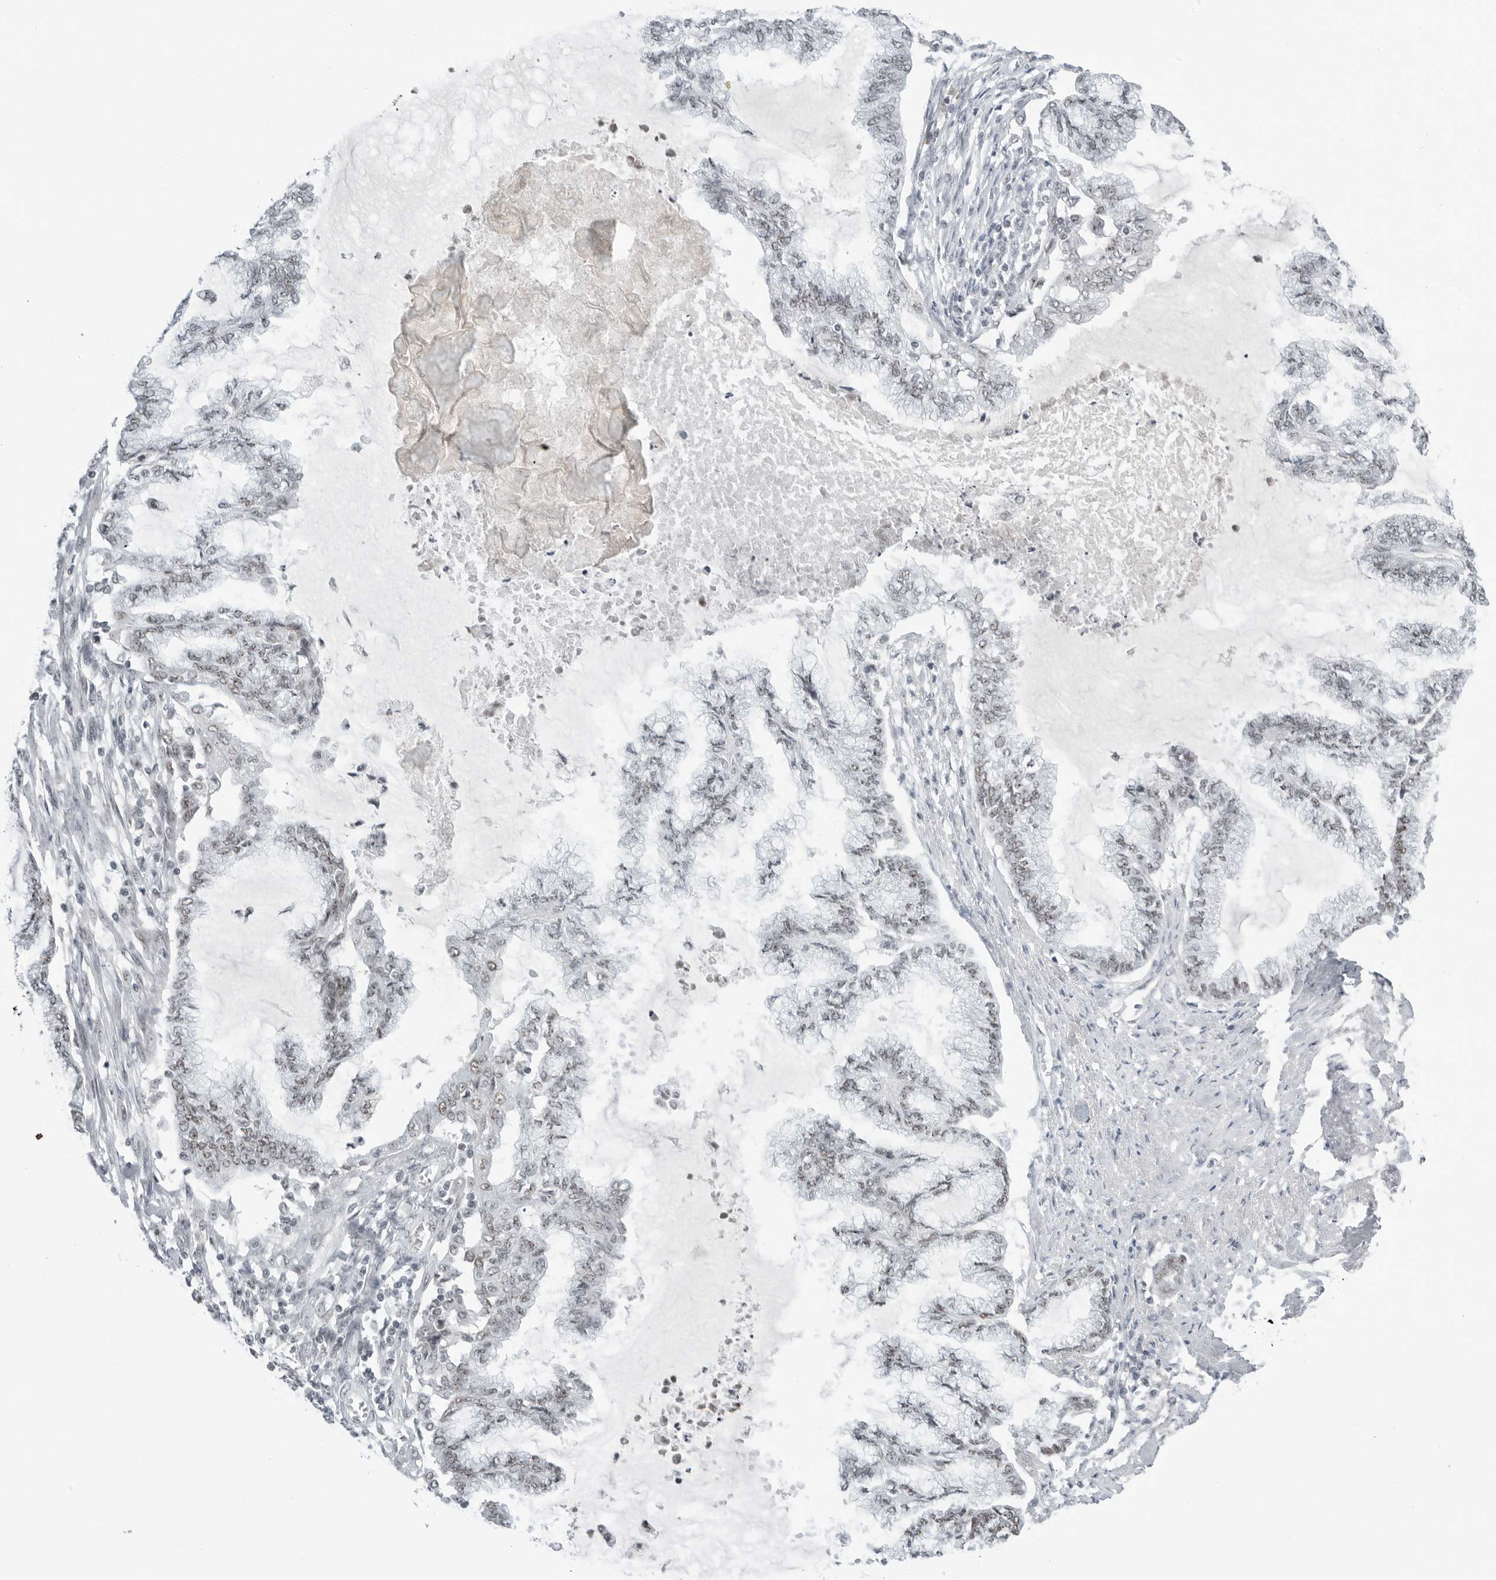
{"staining": {"intensity": "weak", "quantity": "<25%", "location": "nuclear"}, "tissue": "endometrial cancer", "cell_type": "Tumor cells", "image_type": "cancer", "snomed": [{"axis": "morphology", "description": "Adenocarcinoma, NOS"}, {"axis": "topography", "description": "Endometrium"}], "caption": "The immunohistochemistry histopathology image has no significant positivity in tumor cells of adenocarcinoma (endometrial) tissue.", "gene": "WRAP53", "patient": {"sex": "female", "age": 86}}